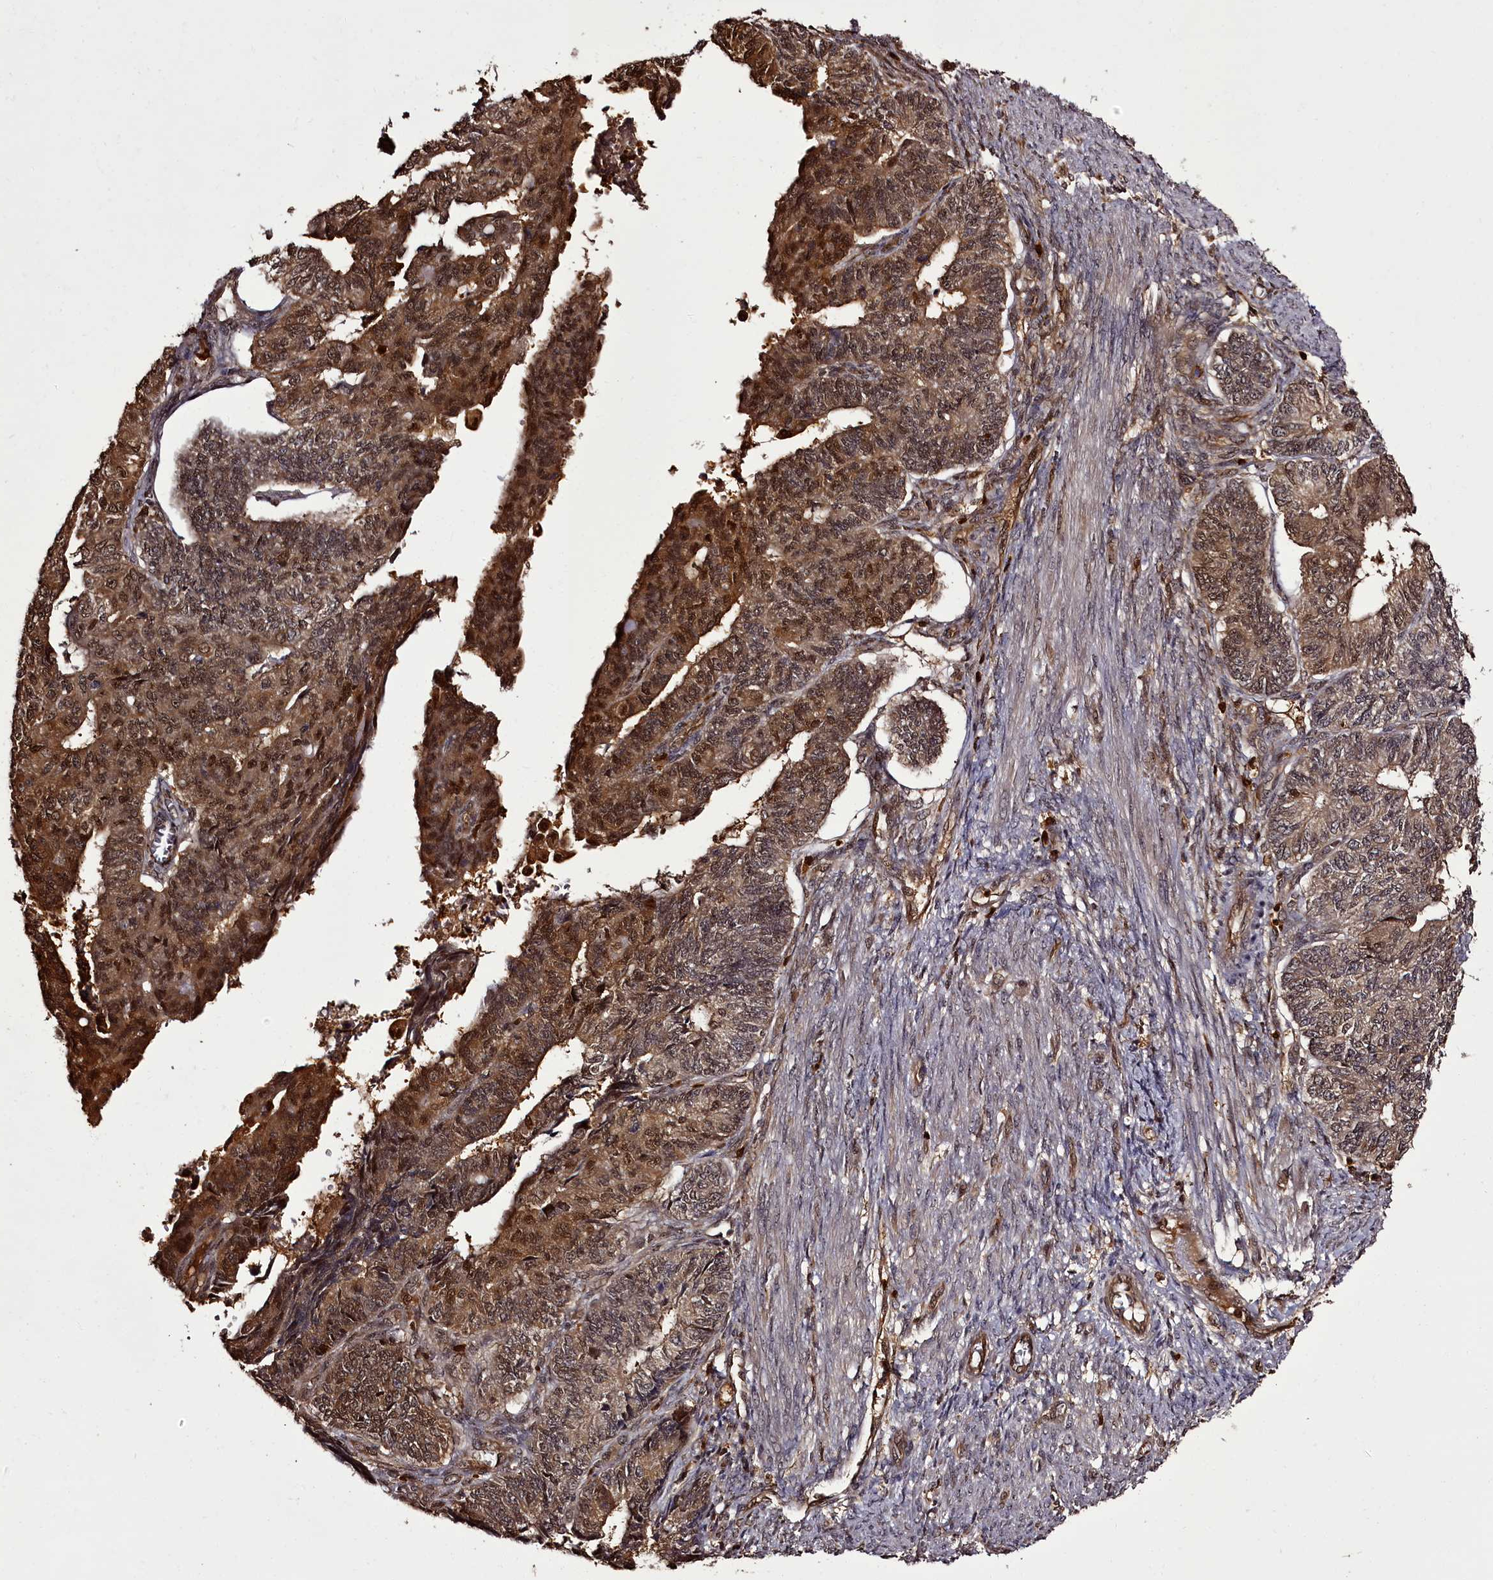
{"staining": {"intensity": "moderate", "quantity": ">75%", "location": "cytoplasmic/membranous,nuclear"}, "tissue": "endometrial cancer", "cell_type": "Tumor cells", "image_type": "cancer", "snomed": [{"axis": "morphology", "description": "Adenocarcinoma, NOS"}, {"axis": "topography", "description": "Endometrium"}], "caption": "Human adenocarcinoma (endometrial) stained with a brown dye exhibits moderate cytoplasmic/membranous and nuclear positive expression in about >75% of tumor cells.", "gene": "NPRL2", "patient": {"sex": "female", "age": 32}}